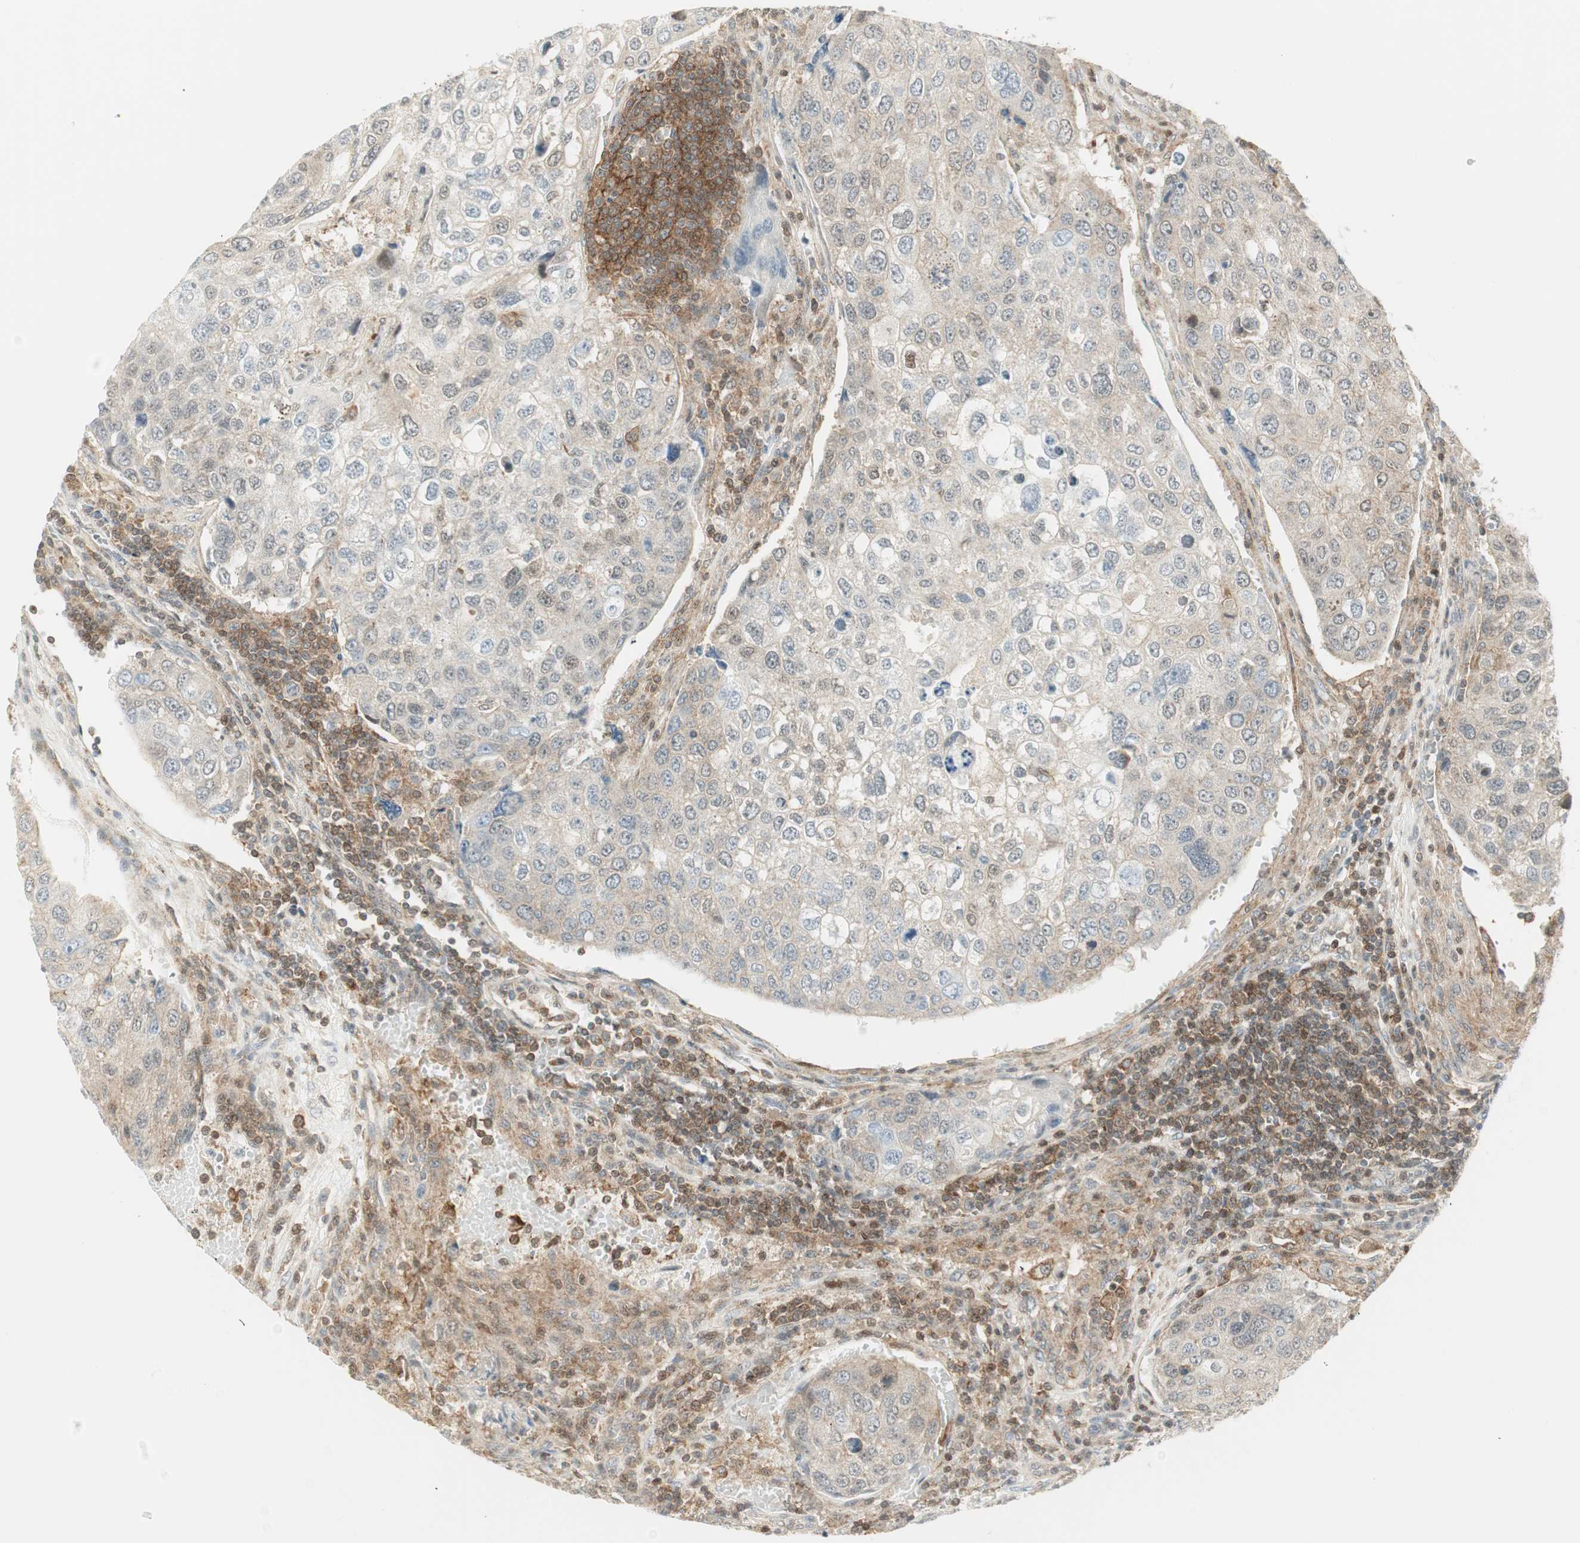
{"staining": {"intensity": "weak", "quantity": ">75%", "location": "cytoplasmic/membranous"}, "tissue": "urothelial cancer", "cell_type": "Tumor cells", "image_type": "cancer", "snomed": [{"axis": "morphology", "description": "Urothelial carcinoma, High grade"}, {"axis": "topography", "description": "Lymph node"}, {"axis": "topography", "description": "Urinary bladder"}], "caption": "Urothelial carcinoma (high-grade) was stained to show a protein in brown. There is low levels of weak cytoplasmic/membranous positivity in about >75% of tumor cells.", "gene": "PPP1CA", "patient": {"sex": "male", "age": 51}}